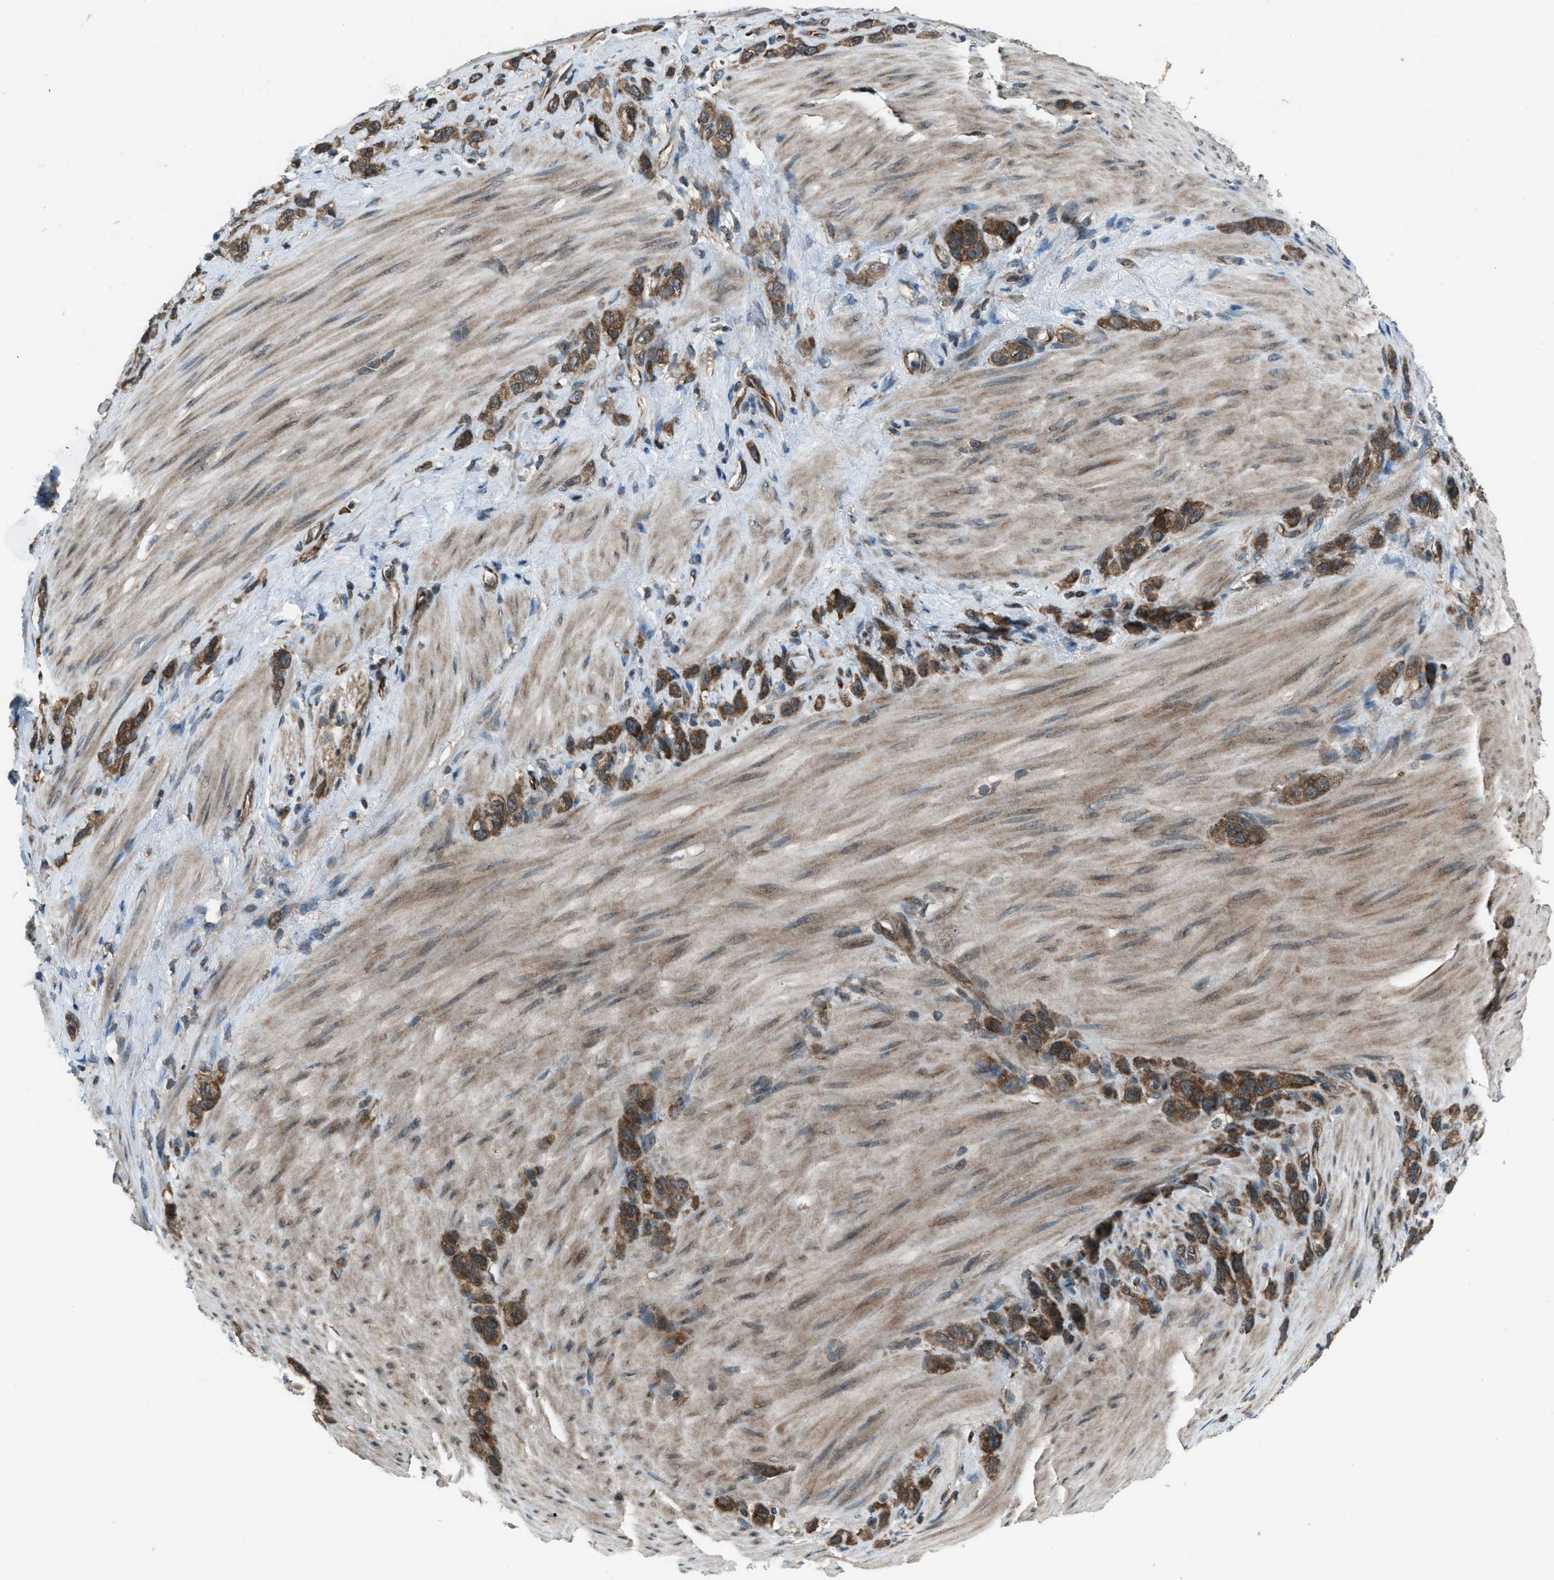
{"staining": {"intensity": "moderate", "quantity": ">75%", "location": "cytoplasmic/membranous"}, "tissue": "stomach cancer", "cell_type": "Tumor cells", "image_type": "cancer", "snomed": [{"axis": "morphology", "description": "Adenocarcinoma, NOS"}, {"axis": "morphology", "description": "Adenocarcinoma, High grade"}, {"axis": "topography", "description": "Stomach, upper"}, {"axis": "topography", "description": "Stomach, lower"}], "caption": "Moderate cytoplasmic/membranous staining for a protein is appreciated in approximately >75% of tumor cells of stomach high-grade adenocarcinoma using immunohistochemistry.", "gene": "ASAP2", "patient": {"sex": "female", "age": 65}}